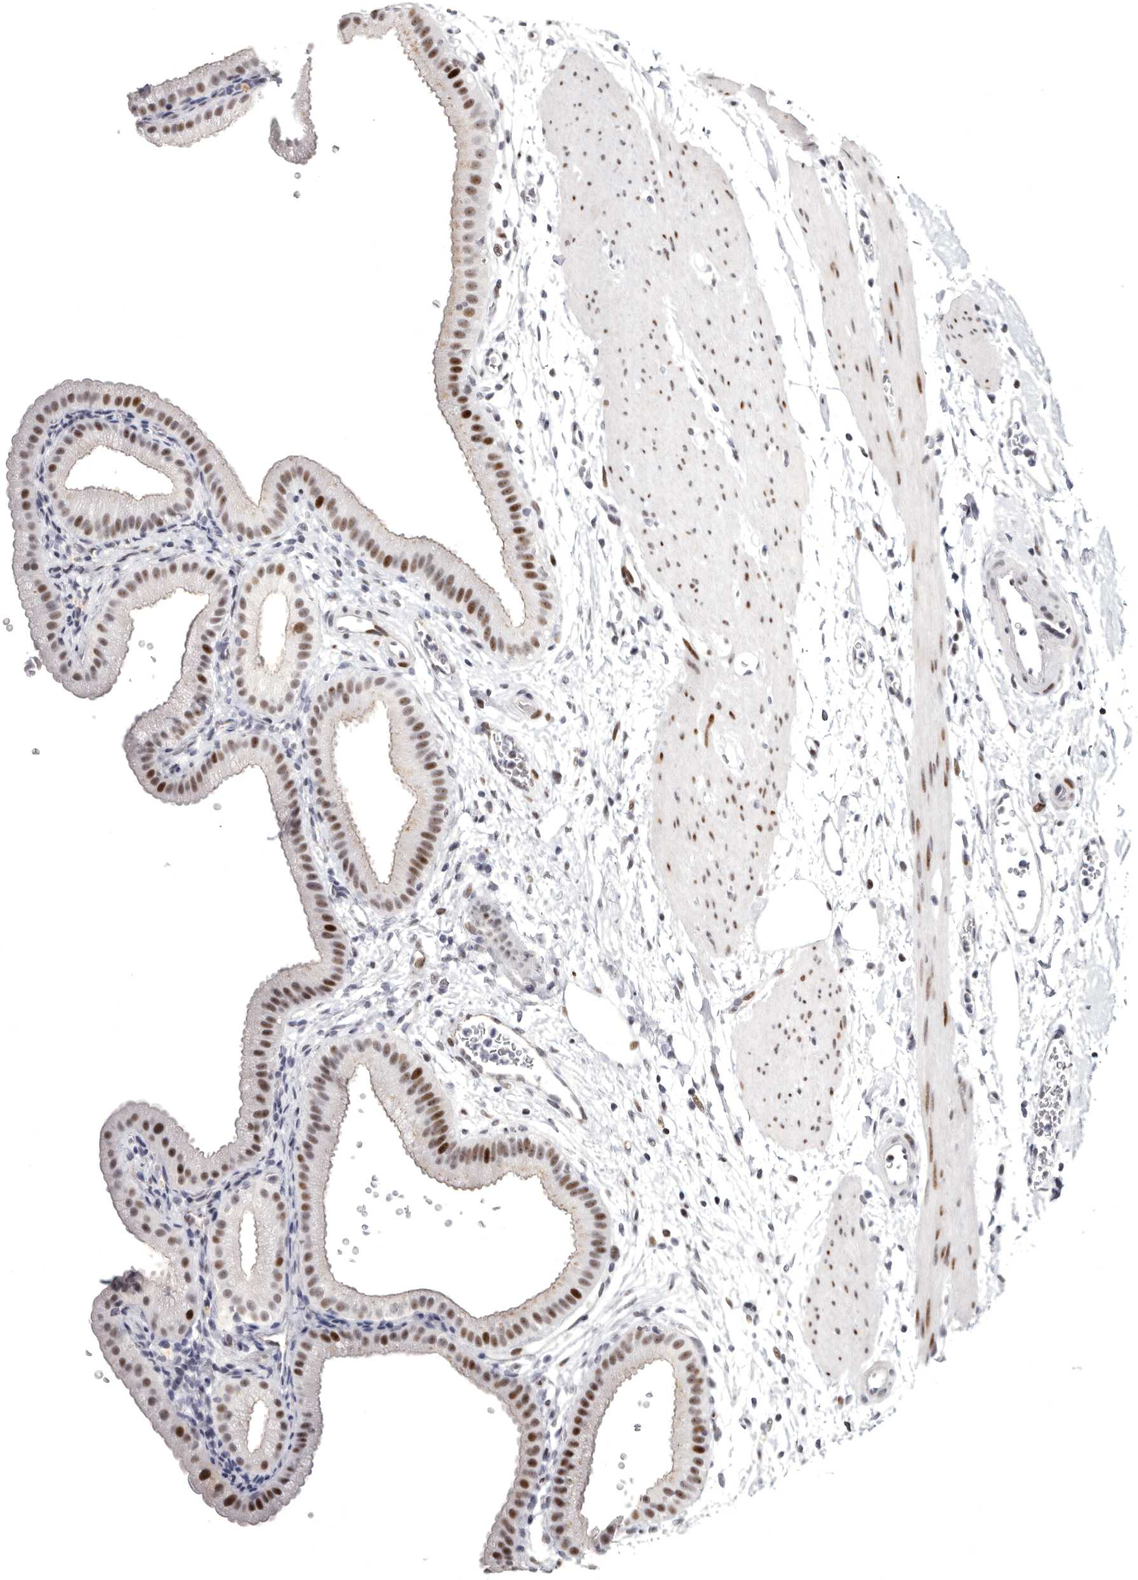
{"staining": {"intensity": "strong", "quantity": "25%-75%", "location": "nuclear"}, "tissue": "gallbladder", "cell_type": "Glandular cells", "image_type": "normal", "snomed": [{"axis": "morphology", "description": "Normal tissue, NOS"}, {"axis": "topography", "description": "Gallbladder"}], "caption": "IHC staining of unremarkable gallbladder, which displays high levels of strong nuclear staining in approximately 25%-75% of glandular cells indicating strong nuclear protein expression. The staining was performed using DAB (3,3'-diaminobenzidine) (brown) for protein detection and nuclei were counterstained in hematoxylin (blue).", "gene": "WRAP73", "patient": {"sex": "female", "age": 64}}